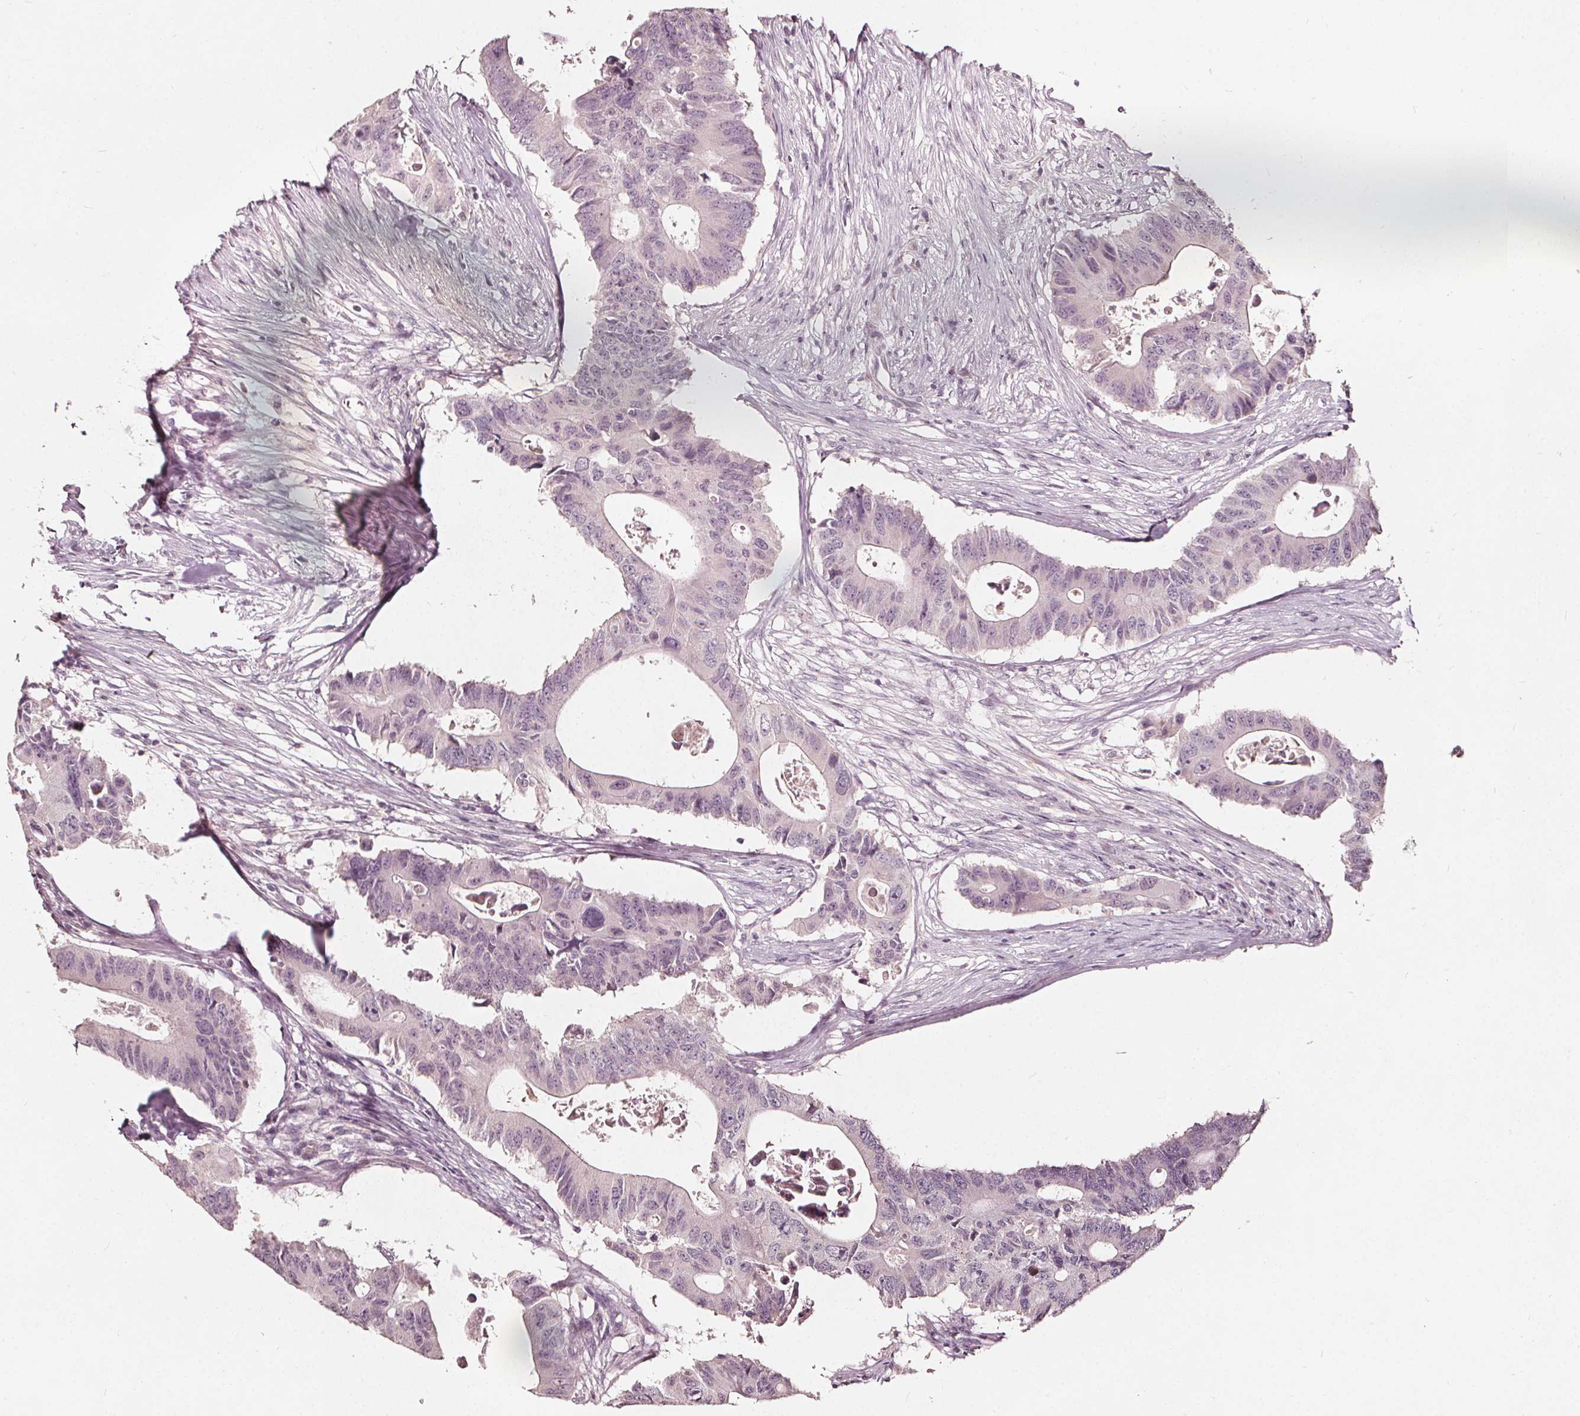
{"staining": {"intensity": "negative", "quantity": "none", "location": "none"}, "tissue": "colorectal cancer", "cell_type": "Tumor cells", "image_type": "cancer", "snomed": [{"axis": "morphology", "description": "Adenocarcinoma, NOS"}, {"axis": "topography", "description": "Colon"}], "caption": "An image of human colorectal adenocarcinoma is negative for staining in tumor cells.", "gene": "NPC1L1", "patient": {"sex": "male", "age": 71}}